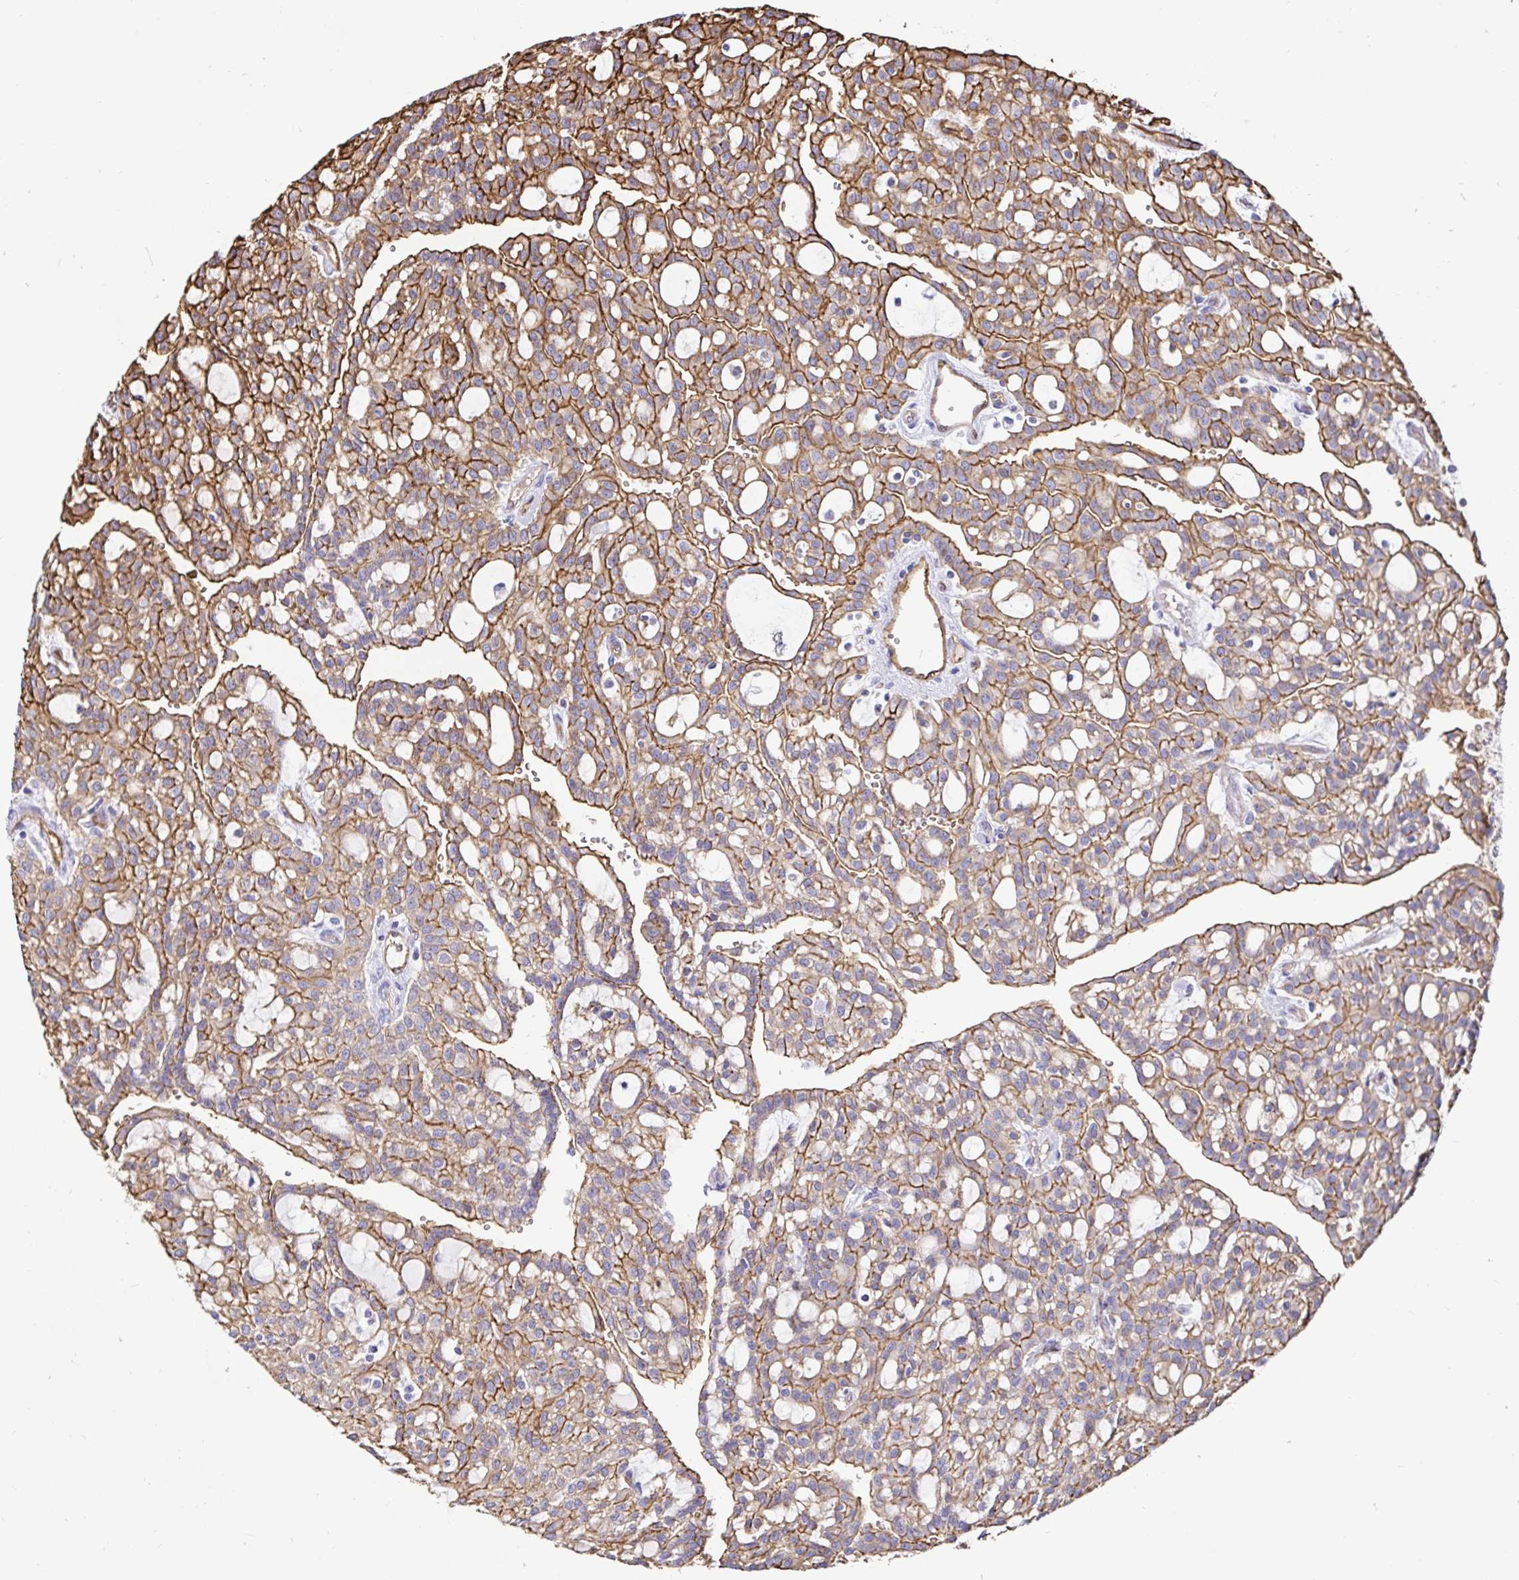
{"staining": {"intensity": "strong", "quantity": ">75%", "location": "cytoplasmic/membranous"}, "tissue": "renal cancer", "cell_type": "Tumor cells", "image_type": "cancer", "snomed": [{"axis": "morphology", "description": "Adenocarcinoma, NOS"}, {"axis": "topography", "description": "Kidney"}], "caption": "Tumor cells reveal high levels of strong cytoplasmic/membranous expression in approximately >75% of cells in adenocarcinoma (renal).", "gene": "ANXA2", "patient": {"sex": "male", "age": 63}}